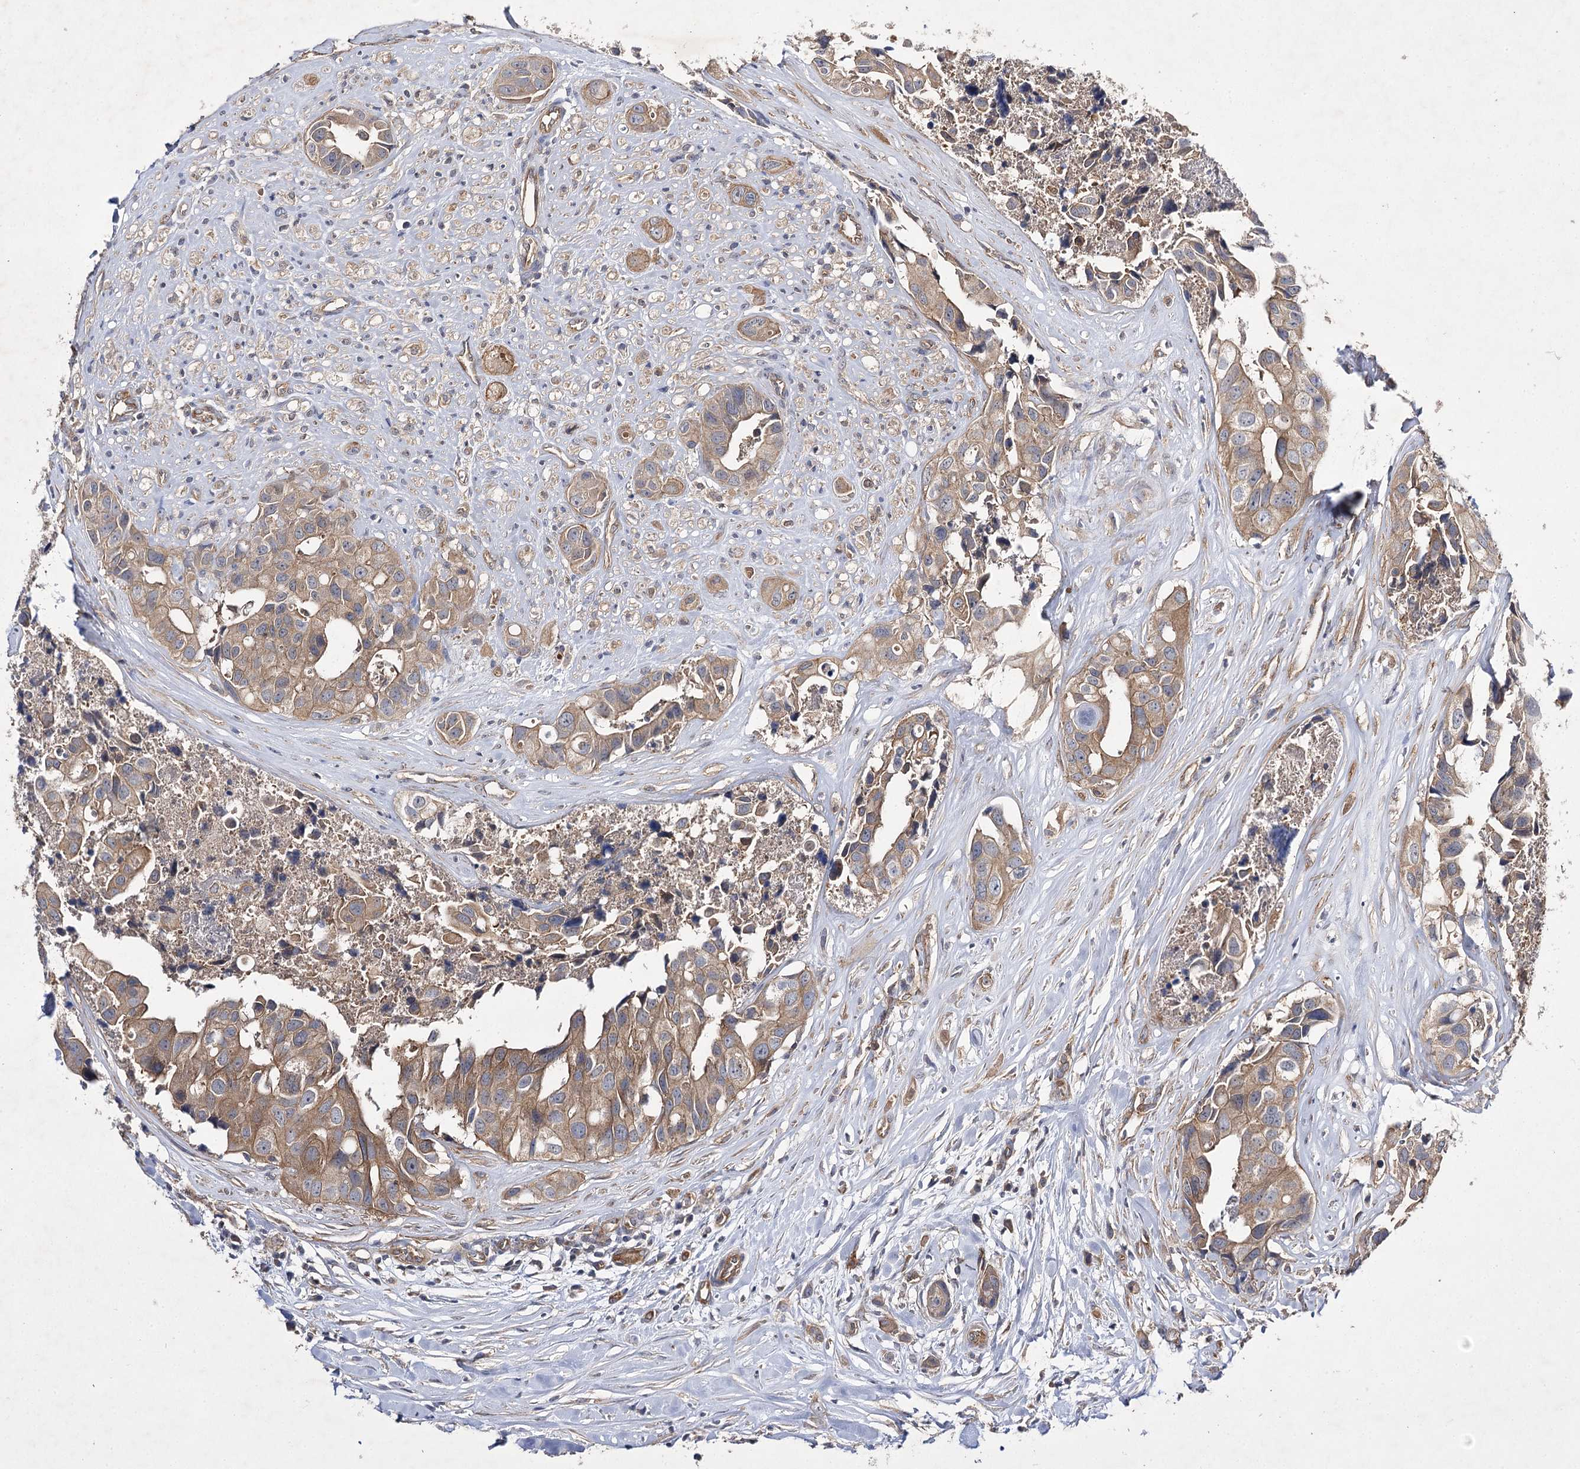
{"staining": {"intensity": "moderate", "quantity": ">75%", "location": "cytoplasmic/membranous"}, "tissue": "head and neck cancer", "cell_type": "Tumor cells", "image_type": "cancer", "snomed": [{"axis": "morphology", "description": "Adenocarcinoma, NOS"}, {"axis": "morphology", "description": "Adenocarcinoma, metastatic, NOS"}, {"axis": "topography", "description": "Head-Neck"}], "caption": "Human head and neck metastatic adenocarcinoma stained with a brown dye reveals moderate cytoplasmic/membranous positive expression in about >75% of tumor cells.", "gene": "BCR", "patient": {"sex": "male", "age": 75}}